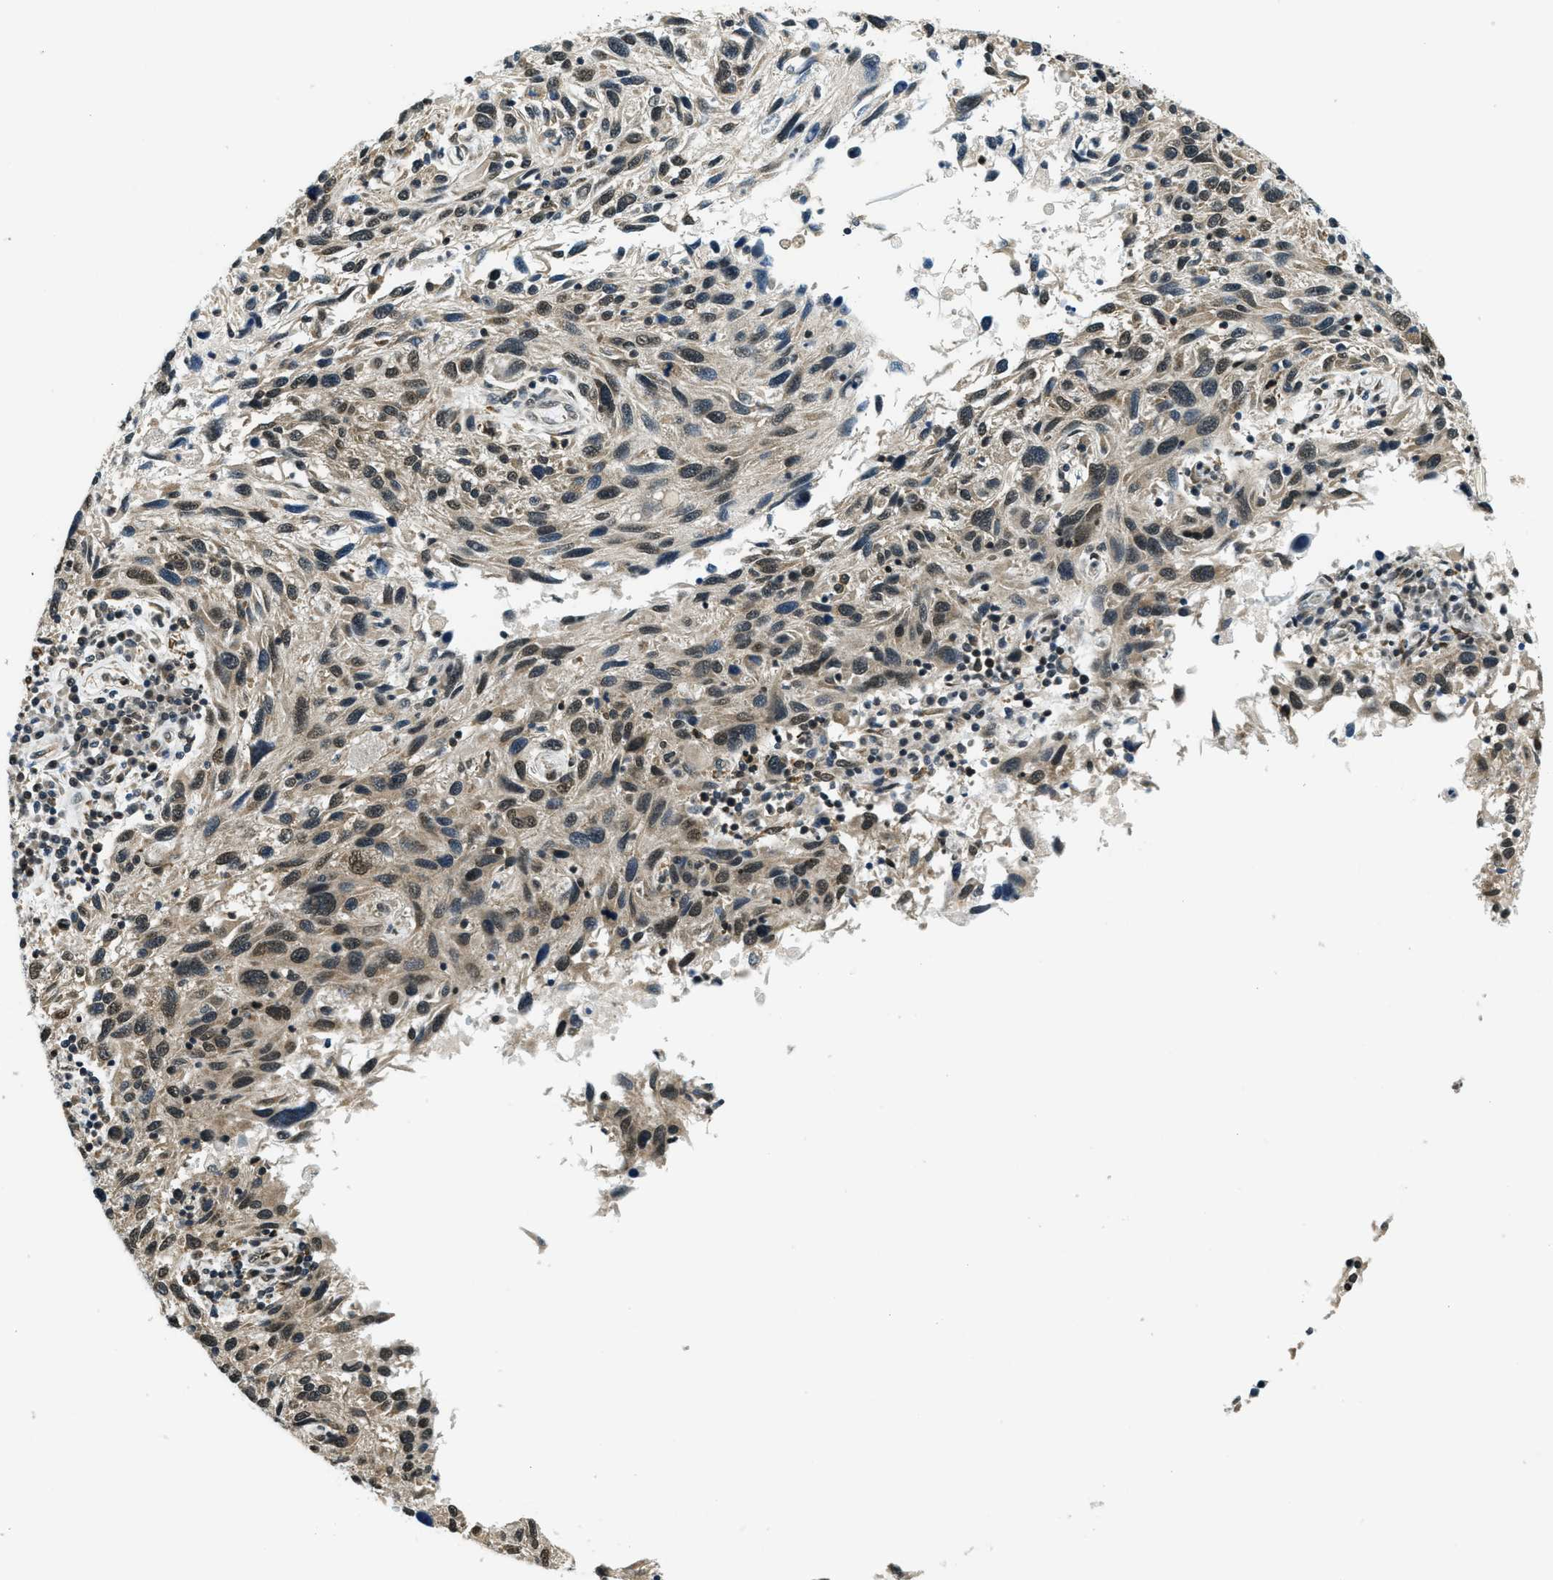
{"staining": {"intensity": "moderate", "quantity": "25%-75%", "location": "nuclear"}, "tissue": "melanoma", "cell_type": "Tumor cells", "image_type": "cancer", "snomed": [{"axis": "morphology", "description": "Malignant melanoma, NOS"}, {"axis": "topography", "description": "Skin"}], "caption": "This histopathology image shows melanoma stained with immunohistochemistry (IHC) to label a protein in brown. The nuclear of tumor cells show moderate positivity for the protein. Nuclei are counter-stained blue.", "gene": "RAB11FIP1", "patient": {"sex": "male", "age": 53}}